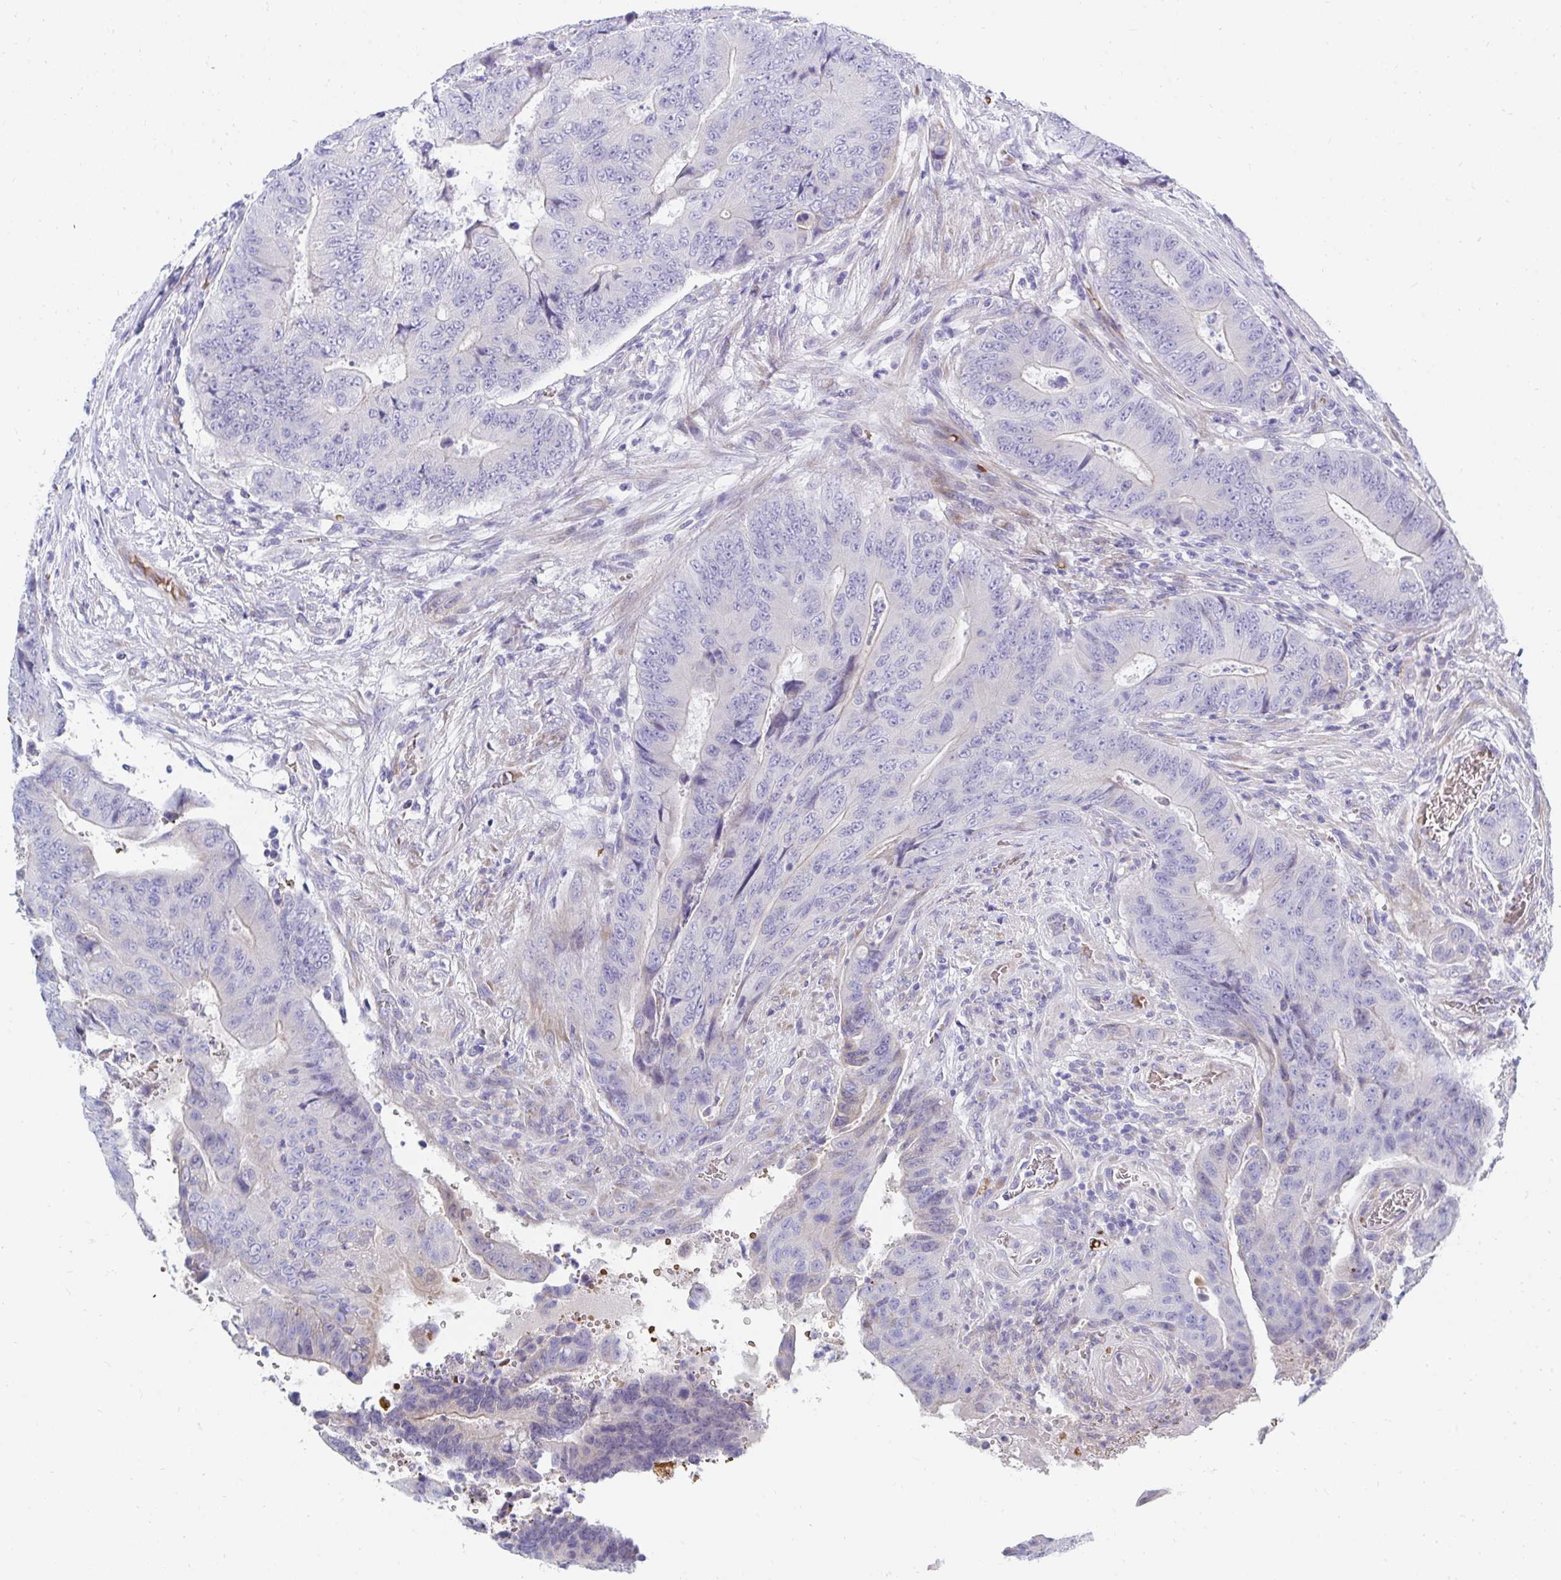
{"staining": {"intensity": "negative", "quantity": "none", "location": "none"}, "tissue": "colorectal cancer", "cell_type": "Tumor cells", "image_type": "cancer", "snomed": [{"axis": "morphology", "description": "Adenocarcinoma, NOS"}, {"axis": "topography", "description": "Colon"}], "caption": "Tumor cells are negative for protein expression in human adenocarcinoma (colorectal). (Brightfield microscopy of DAB IHC at high magnification).", "gene": "MROH2B", "patient": {"sex": "female", "age": 48}}